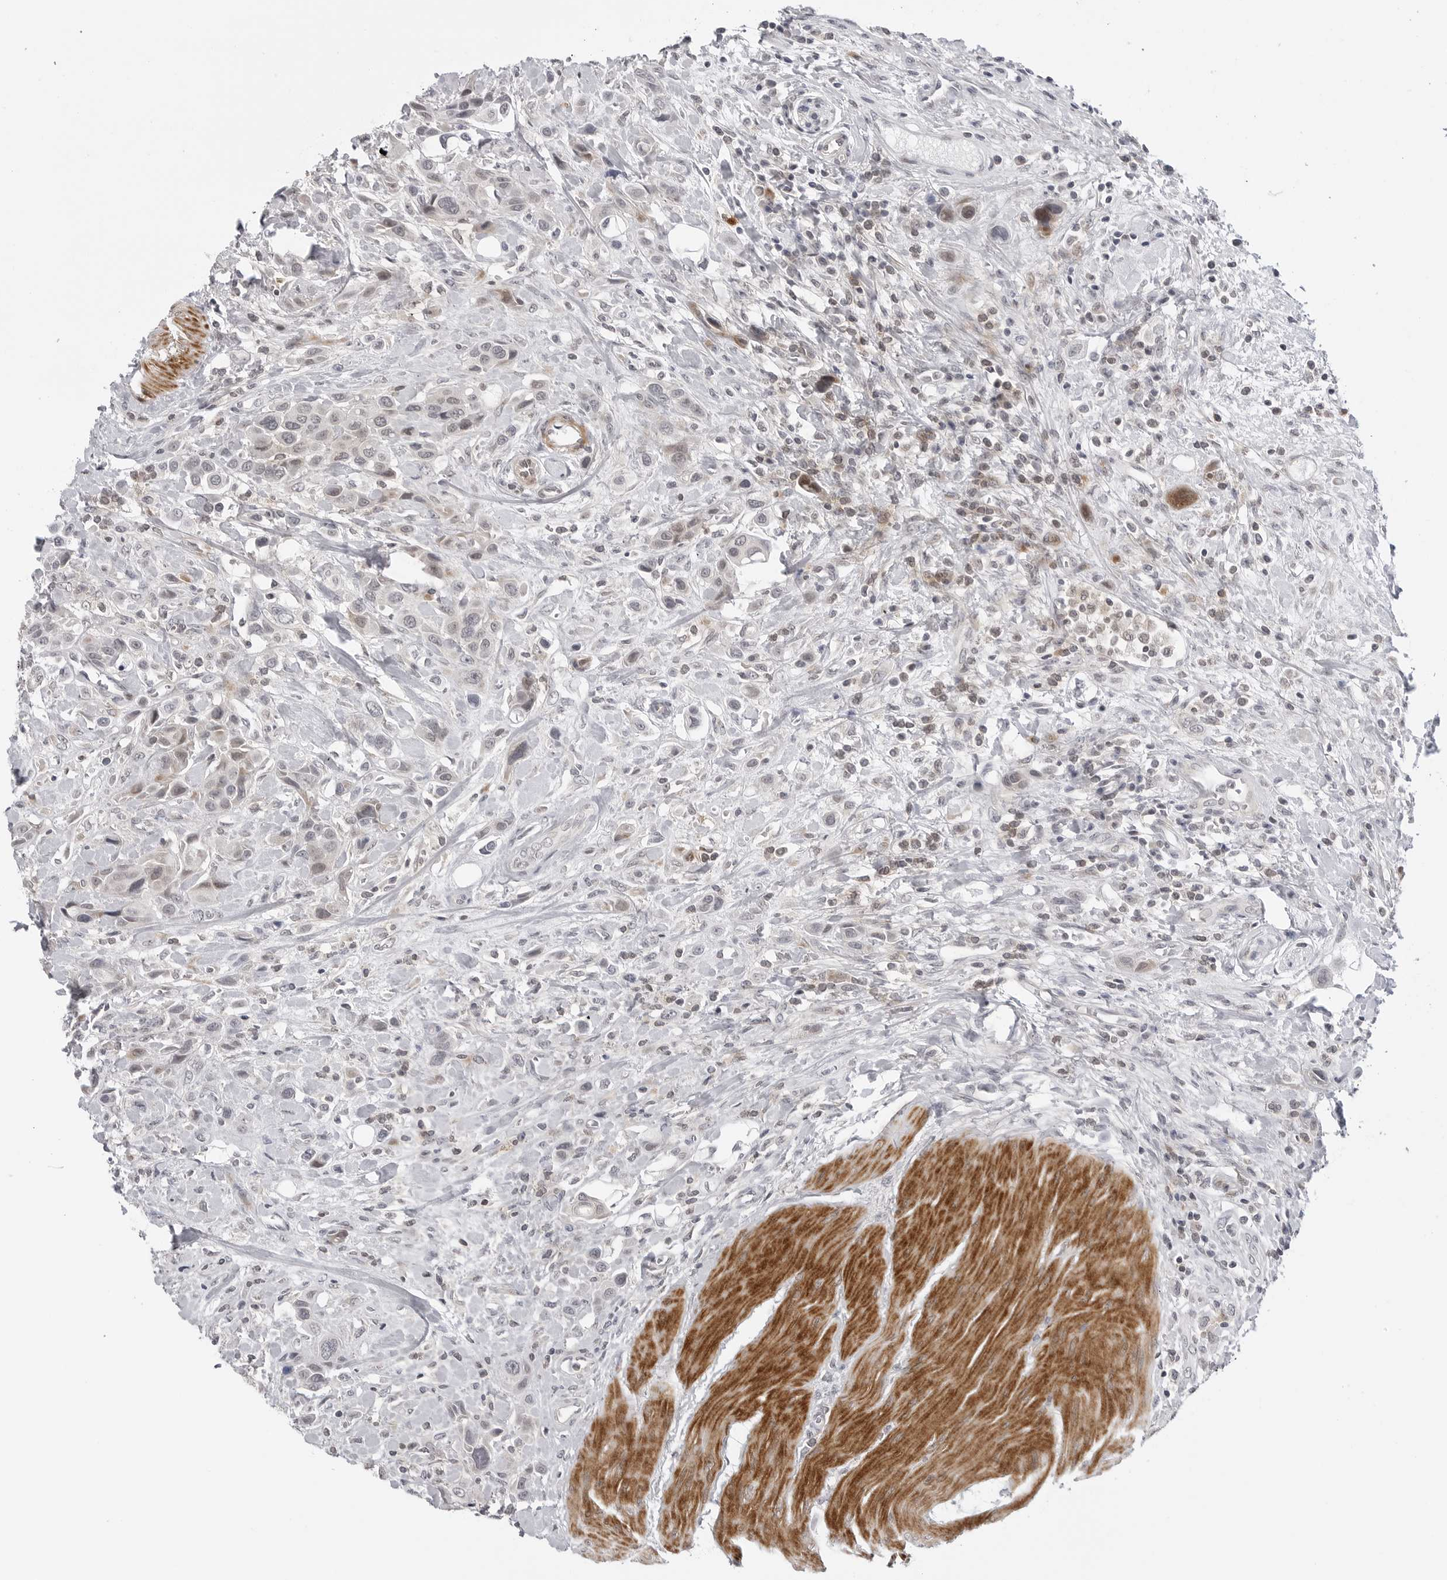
{"staining": {"intensity": "weak", "quantity": "<25%", "location": "cytoplasmic/membranous"}, "tissue": "urothelial cancer", "cell_type": "Tumor cells", "image_type": "cancer", "snomed": [{"axis": "morphology", "description": "Urothelial carcinoma, High grade"}, {"axis": "topography", "description": "Urinary bladder"}], "caption": "There is no significant positivity in tumor cells of urothelial cancer.", "gene": "ADAMTS5", "patient": {"sex": "male", "age": 50}}